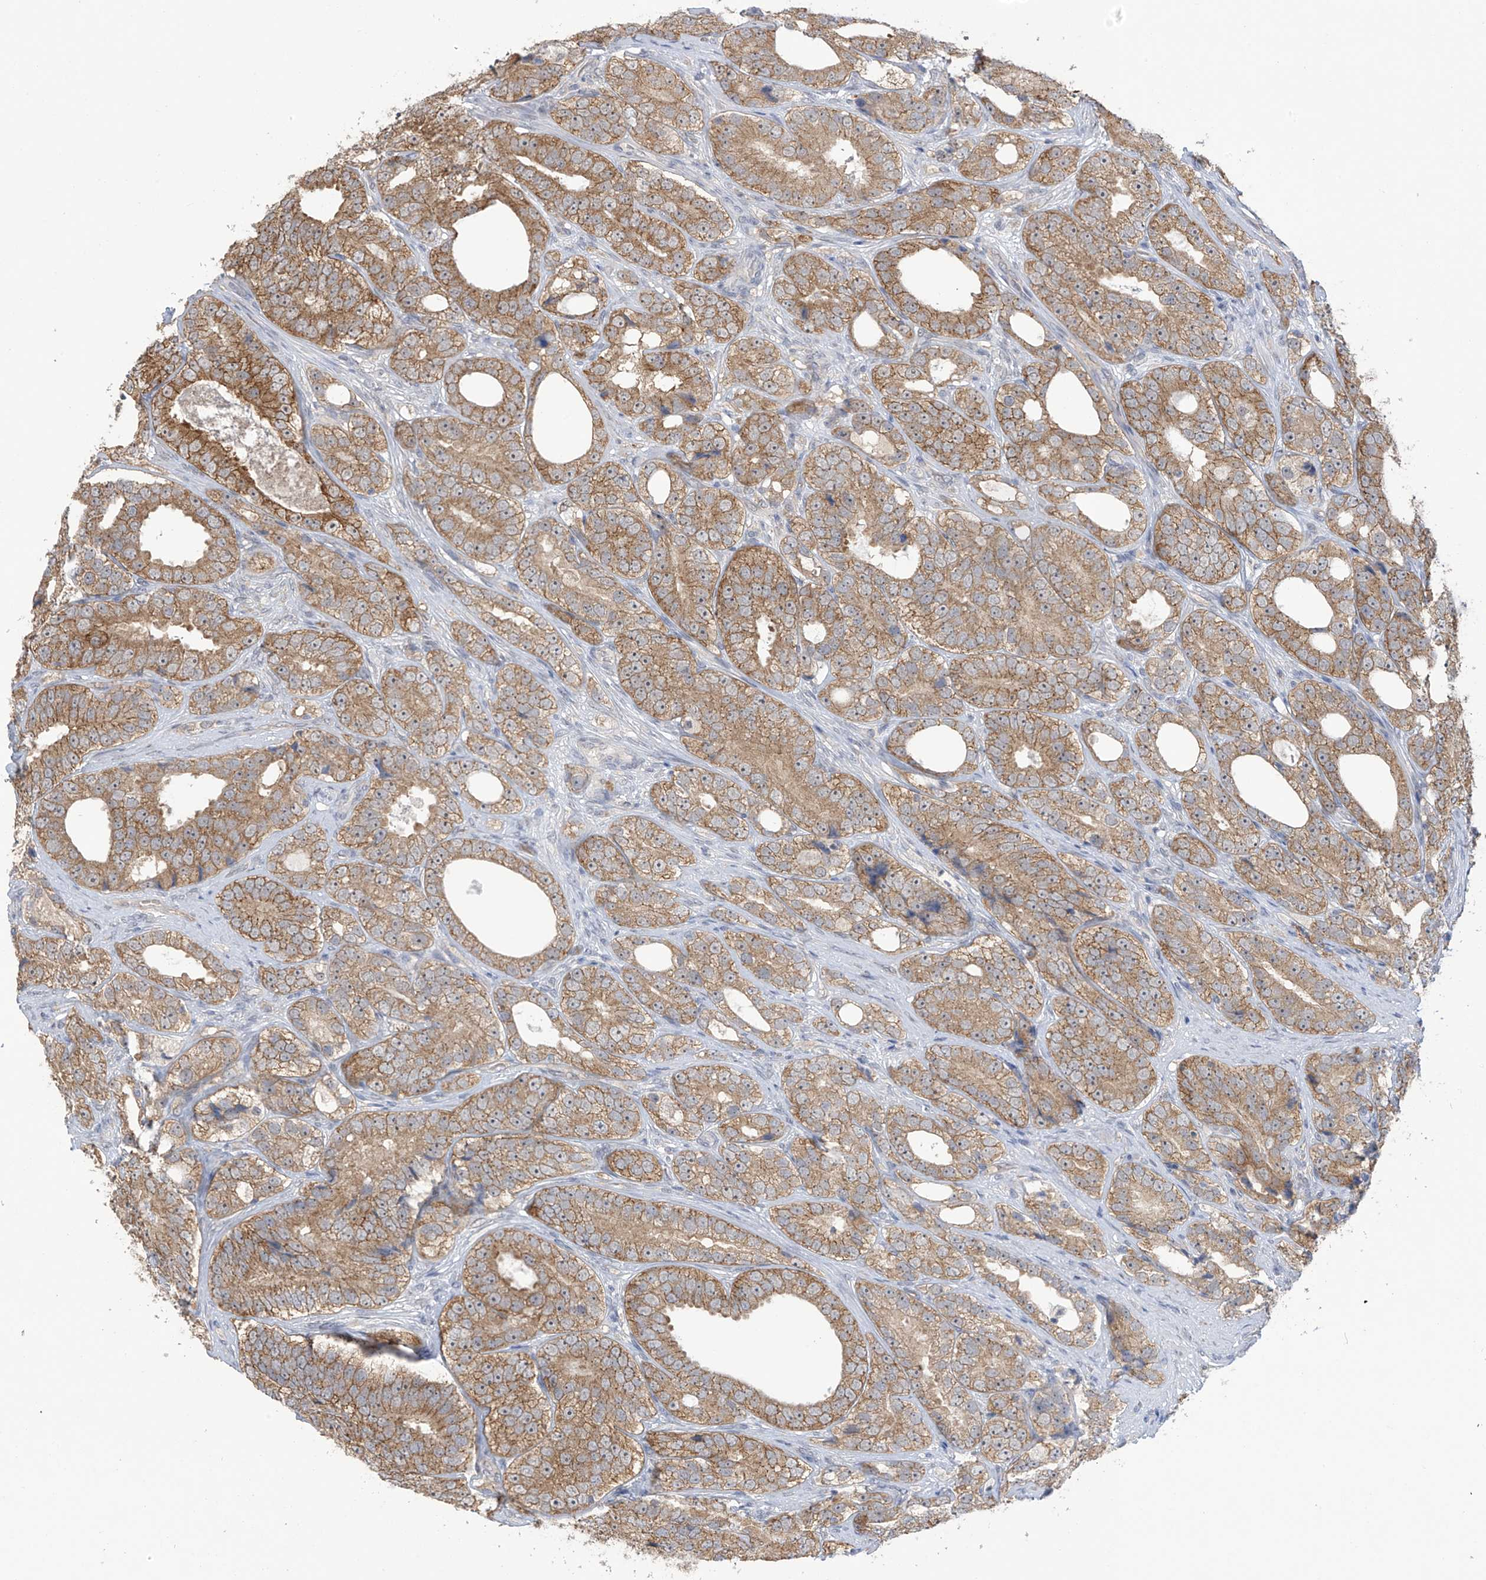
{"staining": {"intensity": "moderate", "quantity": ">75%", "location": "cytoplasmic/membranous"}, "tissue": "prostate cancer", "cell_type": "Tumor cells", "image_type": "cancer", "snomed": [{"axis": "morphology", "description": "Adenocarcinoma, High grade"}, {"axis": "topography", "description": "Prostate"}], "caption": "Immunohistochemistry (IHC) histopathology image of human prostate adenocarcinoma (high-grade) stained for a protein (brown), which reveals medium levels of moderate cytoplasmic/membranous staining in approximately >75% of tumor cells.", "gene": "KIAA1522", "patient": {"sex": "male", "age": 56}}